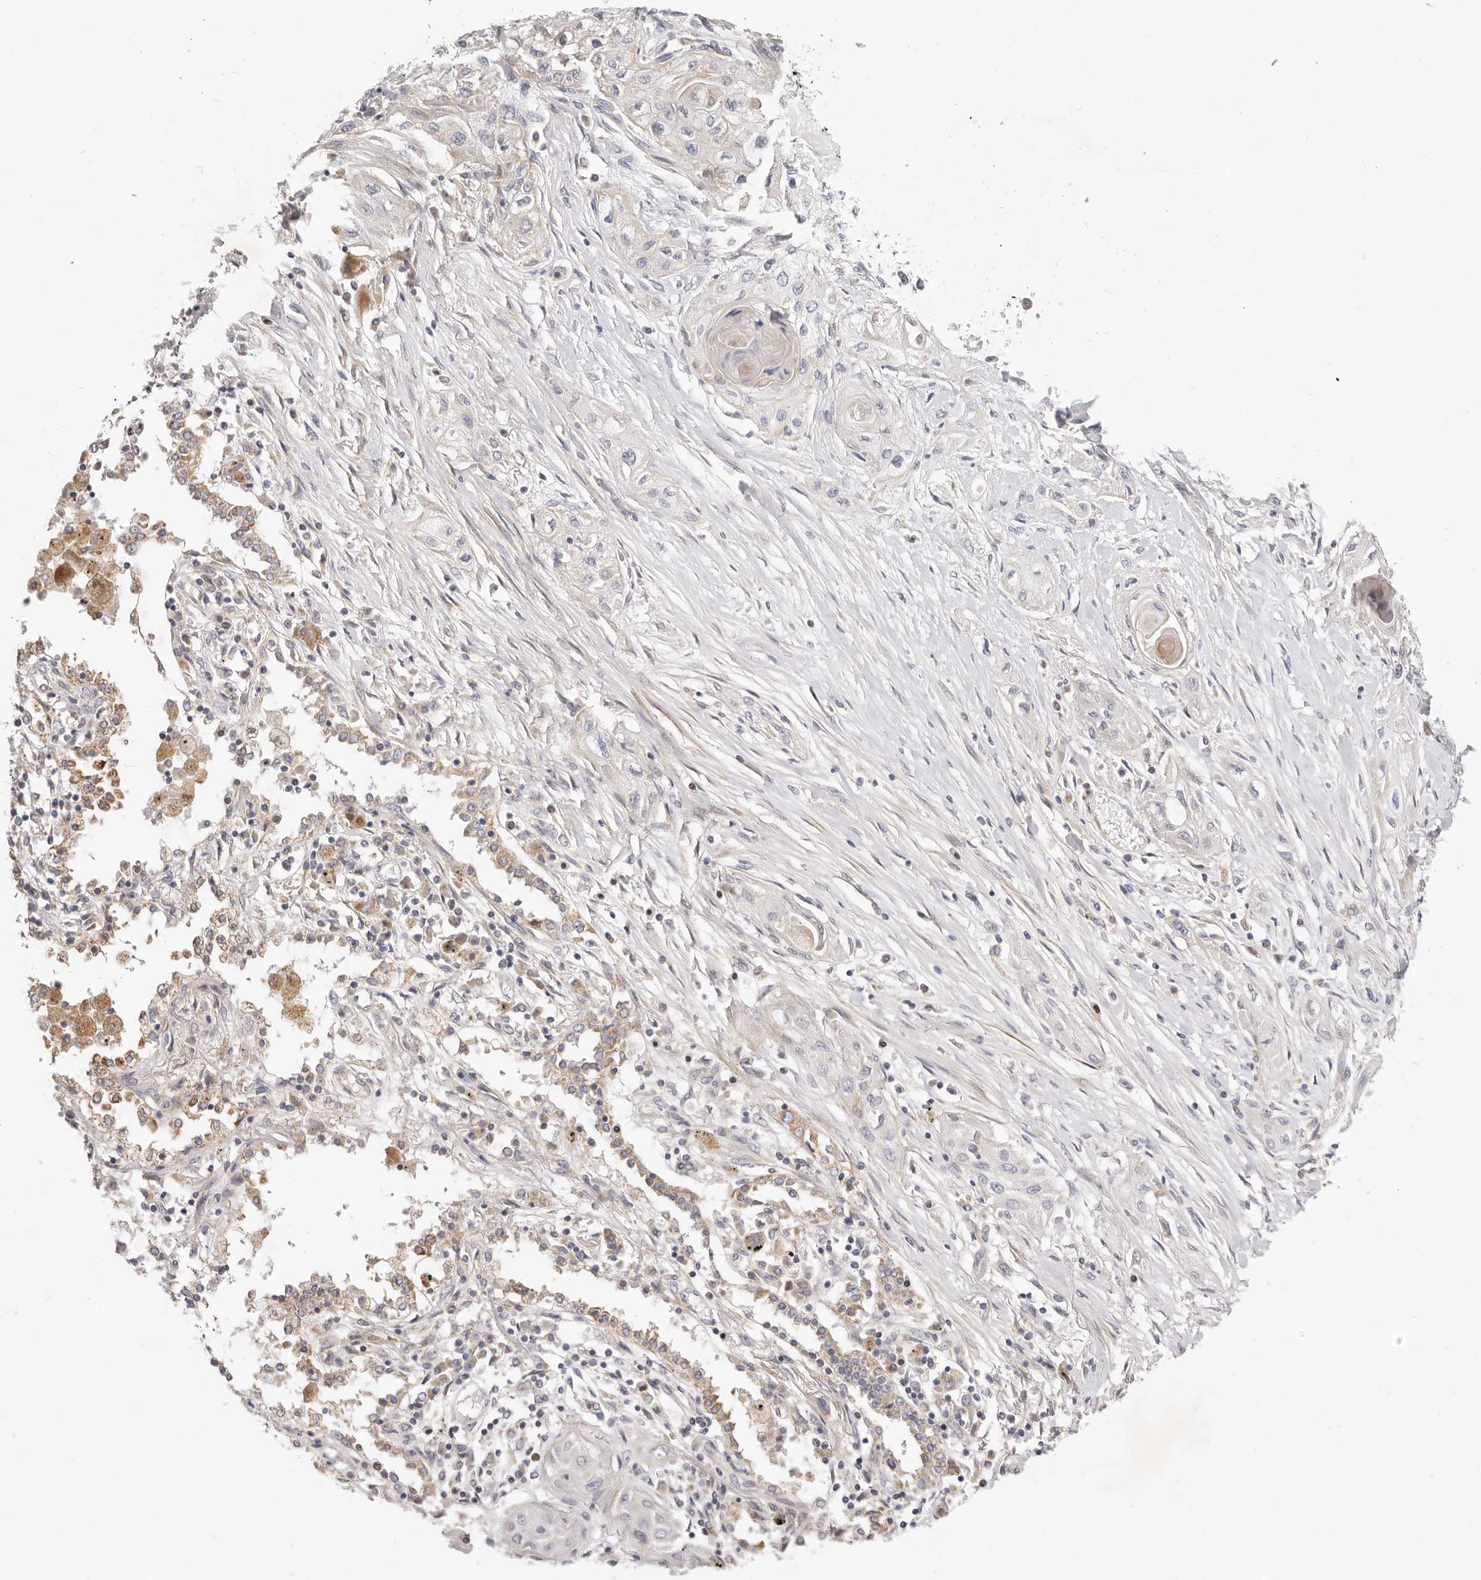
{"staining": {"intensity": "negative", "quantity": "none", "location": "none"}, "tissue": "lung cancer", "cell_type": "Tumor cells", "image_type": "cancer", "snomed": [{"axis": "morphology", "description": "Squamous cell carcinoma, NOS"}, {"axis": "topography", "description": "Lung"}], "caption": "This is an IHC micrograph of human lung cancer. There is no positivity in tumor cells.", "gene": "TFB2M", "patient": {"sex": "female", "age": 47}}